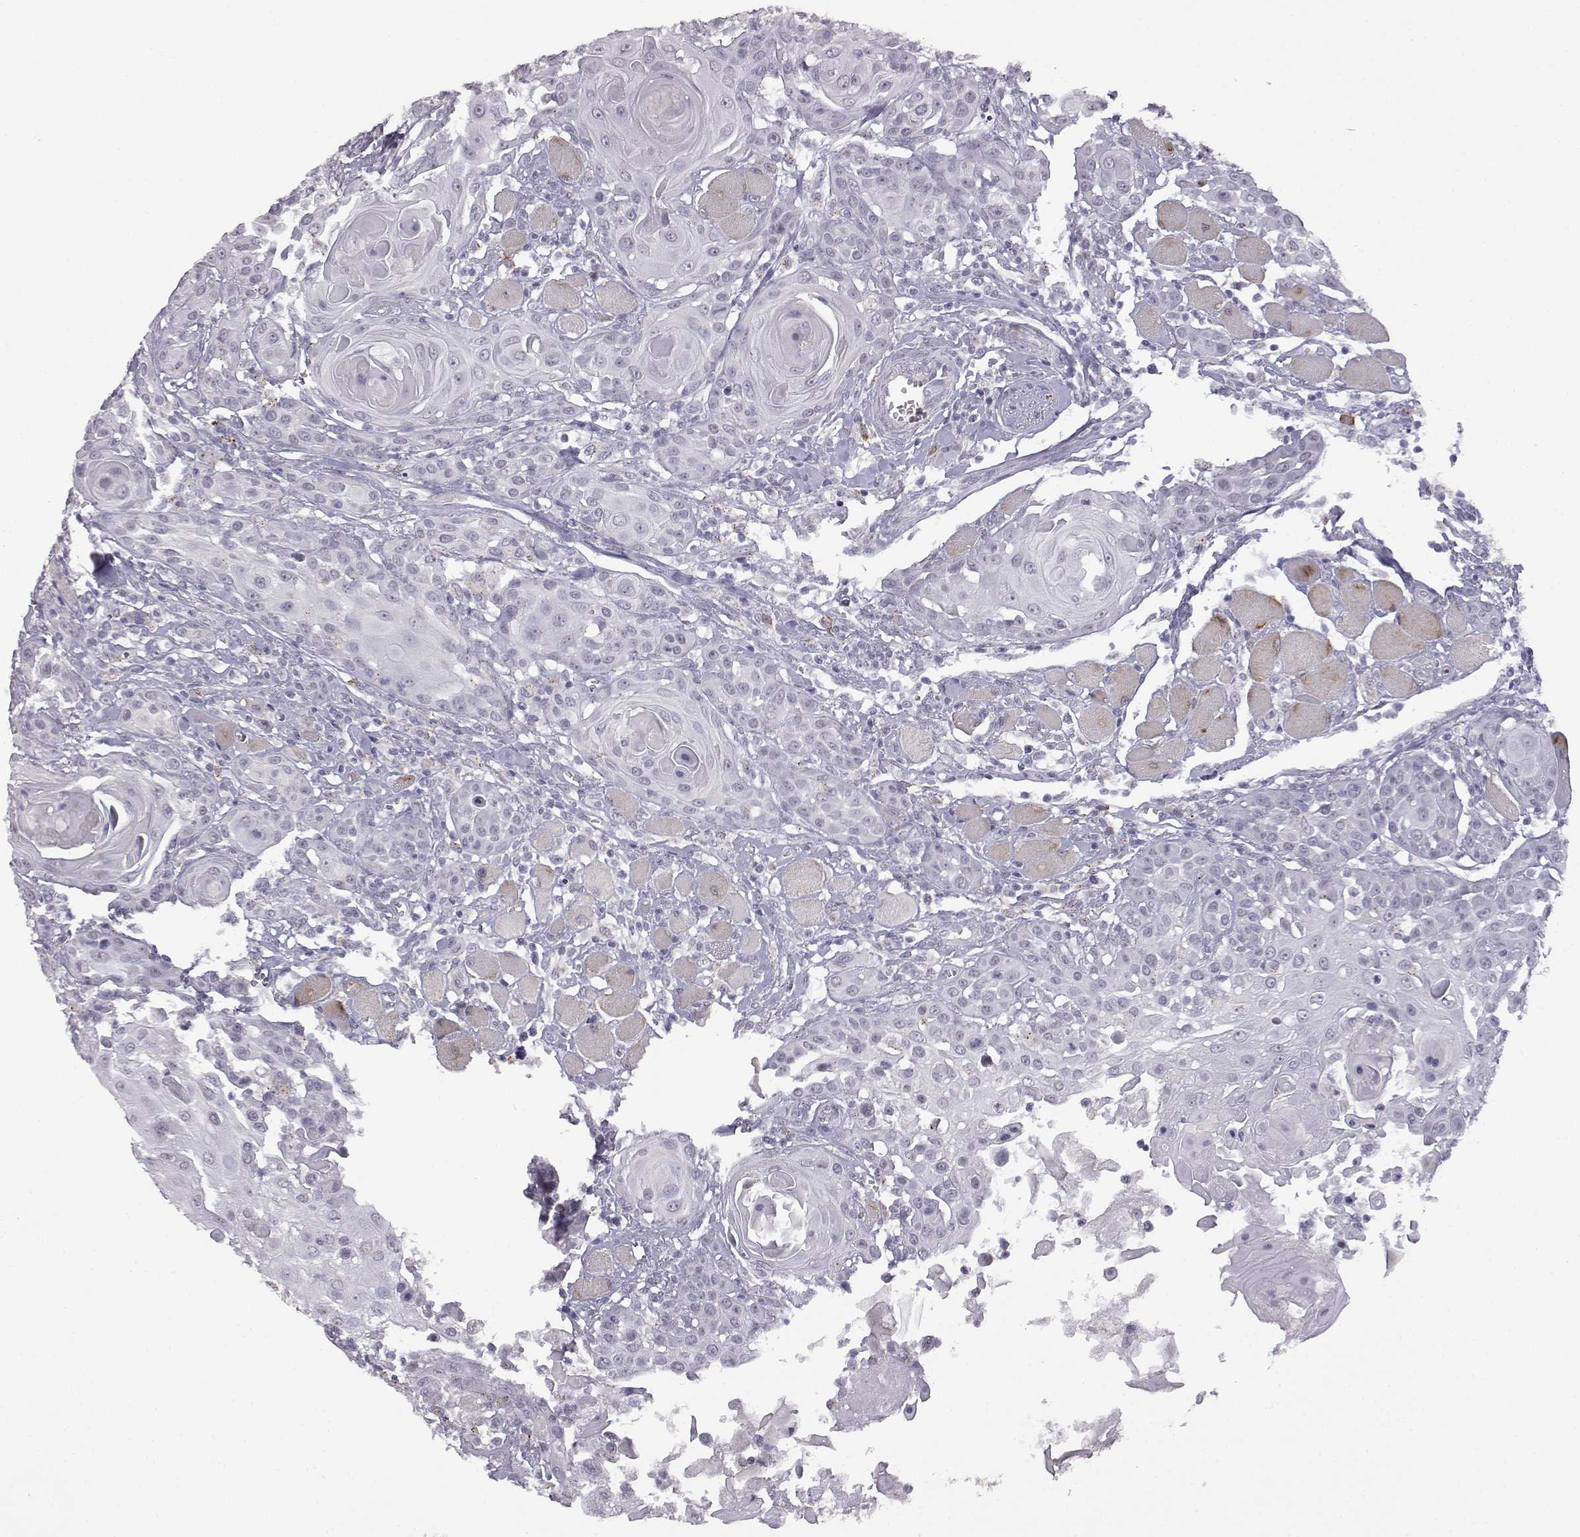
{"staining": {"intensity": "negative", "quantity": "none", "location": "none"}, "tissue": "head and neck cancer", "cell_type": "Tumor cells", "image_type": "cancer", "snomed": [{"axis": "morphology", "description": "Squamous cell carcinoma, NOS"}, {"axis": "topography", "description": "Head-Neck"}], "caption": "Human squamous cell carcinoma (head and neck) stained for a protein using immunohistochemistry (IHC) exhibits no expression in tumor cells.", "gene": "VGF", "patient": {"sex": "female", "age": 80}}